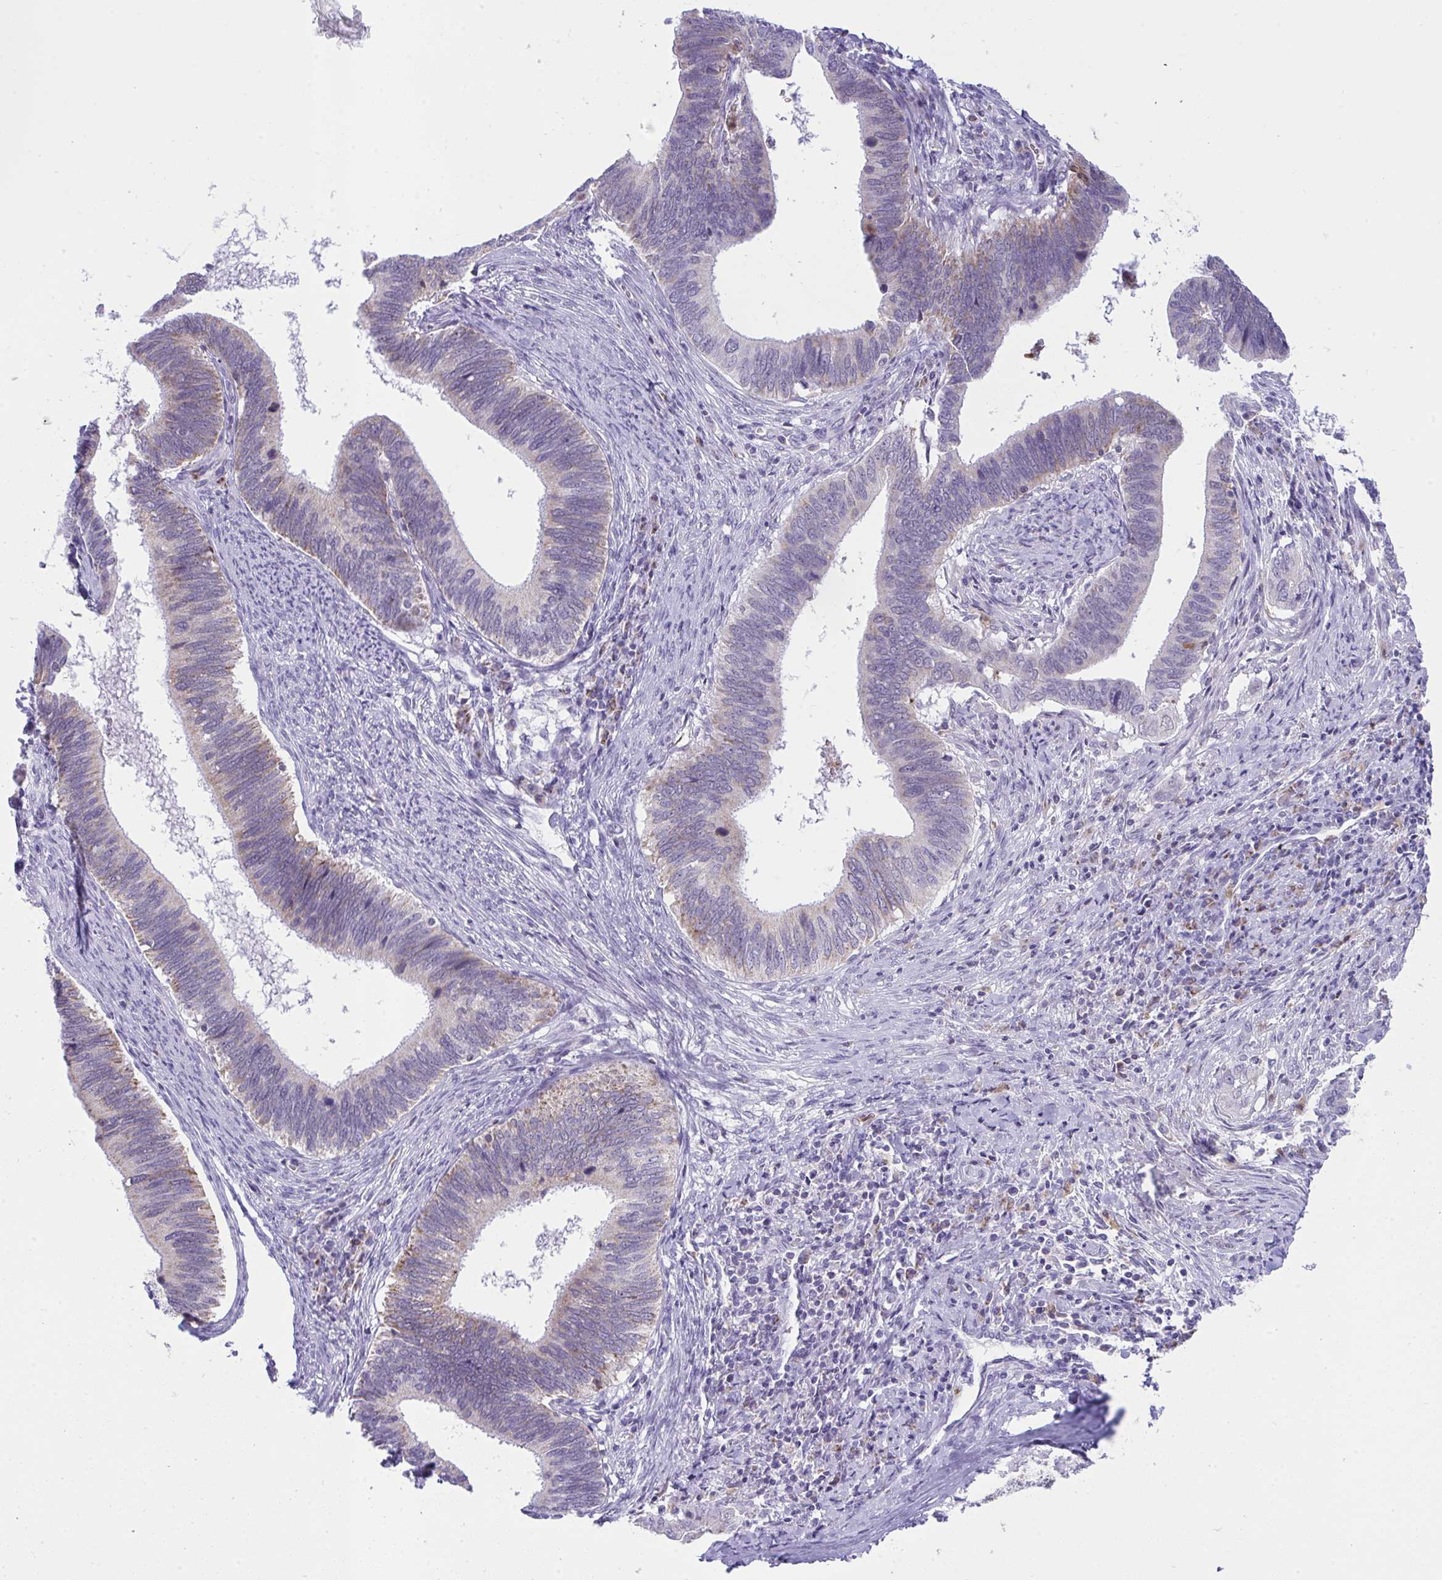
{"staining": {"intensity": "weak", "quantity": "25%-75%", "location": "cytoplasmic/membranous"}, "tissue": "cervical cancer", "cell_type": "Tumor cells", "image_type": "cancer", "snomed": [{"axis": "morphology", "description": "Adenocarcinoma, NOS"}, {"axis": "topography", "description": "Cervix"}], "caption": "Immunohistochemistry (IHC) image of neoplastic tissue: human cervical adenocarcinoma stained using IHC exhibits low levels of weak protein expression localized specifically in the cytoplasmic/membranous of tumor cells, appearing as a cytoplasmic/membranous brown color.", "gene": "PLA2G12B", "patient": {"sex": "female", "age": 42}}